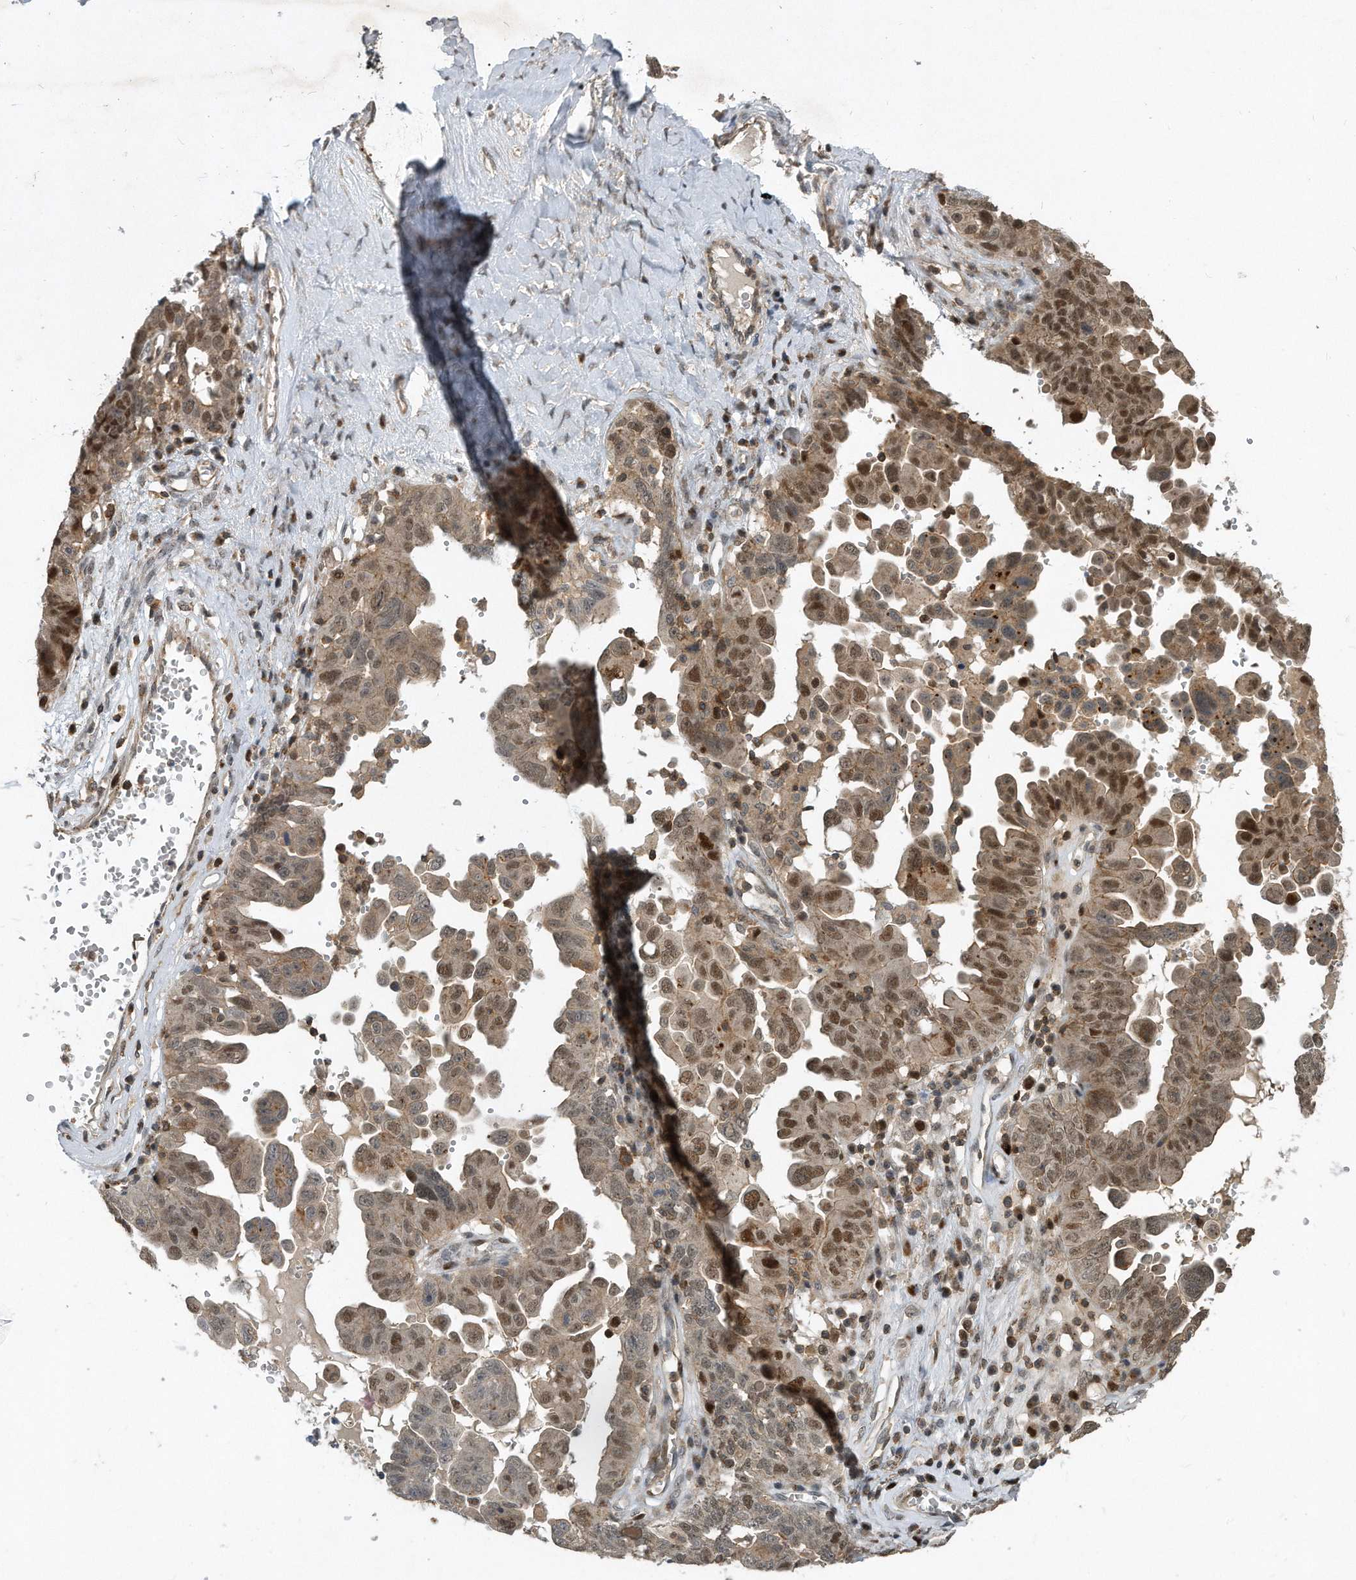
{"staining": {"intensity": "moderate", "quantity": ">75%", "location": "cytoplasmic/membranous,nuclear"}, "tissue": "ovarian cancer", "cell_type": "Tumor cells", "image_type": "cancer", "snomed": [{"axis": "morphology", "description": "Carcinoma, endometroid"}, {"axis": "topography", "description": "Ovary"}], "caption": "Approximately >75% of tumor cells in human ovarian cancer show moderate cytoplasmic/membranous and nuclear protein expression as visualized by brown immunohistochemical staining.", "gene": "PGBD2", "patient": {"sex": "female", "age": 62}}